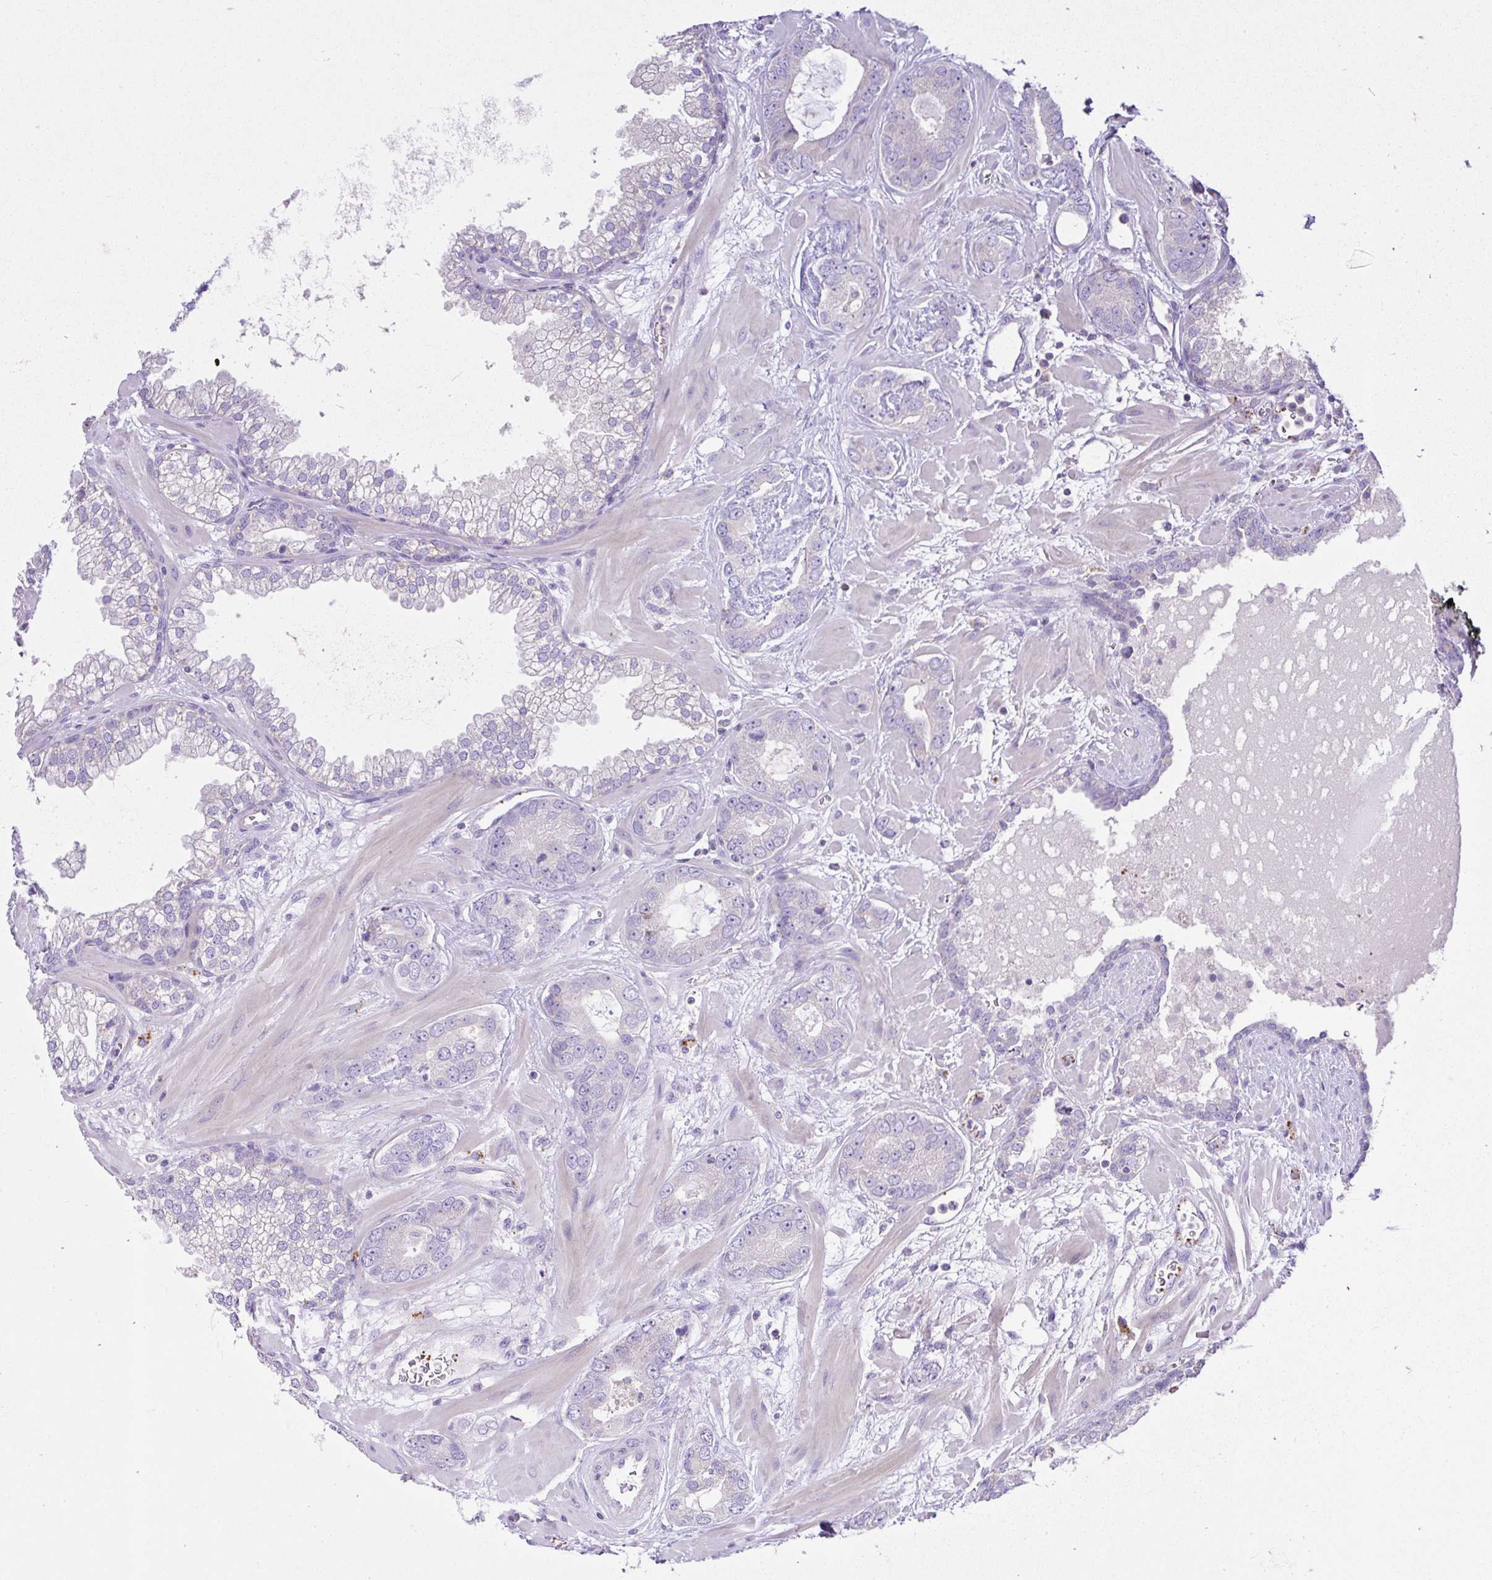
{"staining": {"intensity": "negative", "quantity": "none", "location": "none"}, "tissue": "prostate cancer", "cell_type": "Tumor cells", "image_type": "cancer", "snomed": [{"axis": "morphology", "description": "Adenocarcinoma, Low grade"}, {"axis": "topography", "description": "Prostate"}], "caption": "A high-resolution image shows IHC staining of prostate cancer, which exhibits no significant expression in tumor cells.", "gene": "CCDC142", "patient": {"sex": "male", "age": 62}}